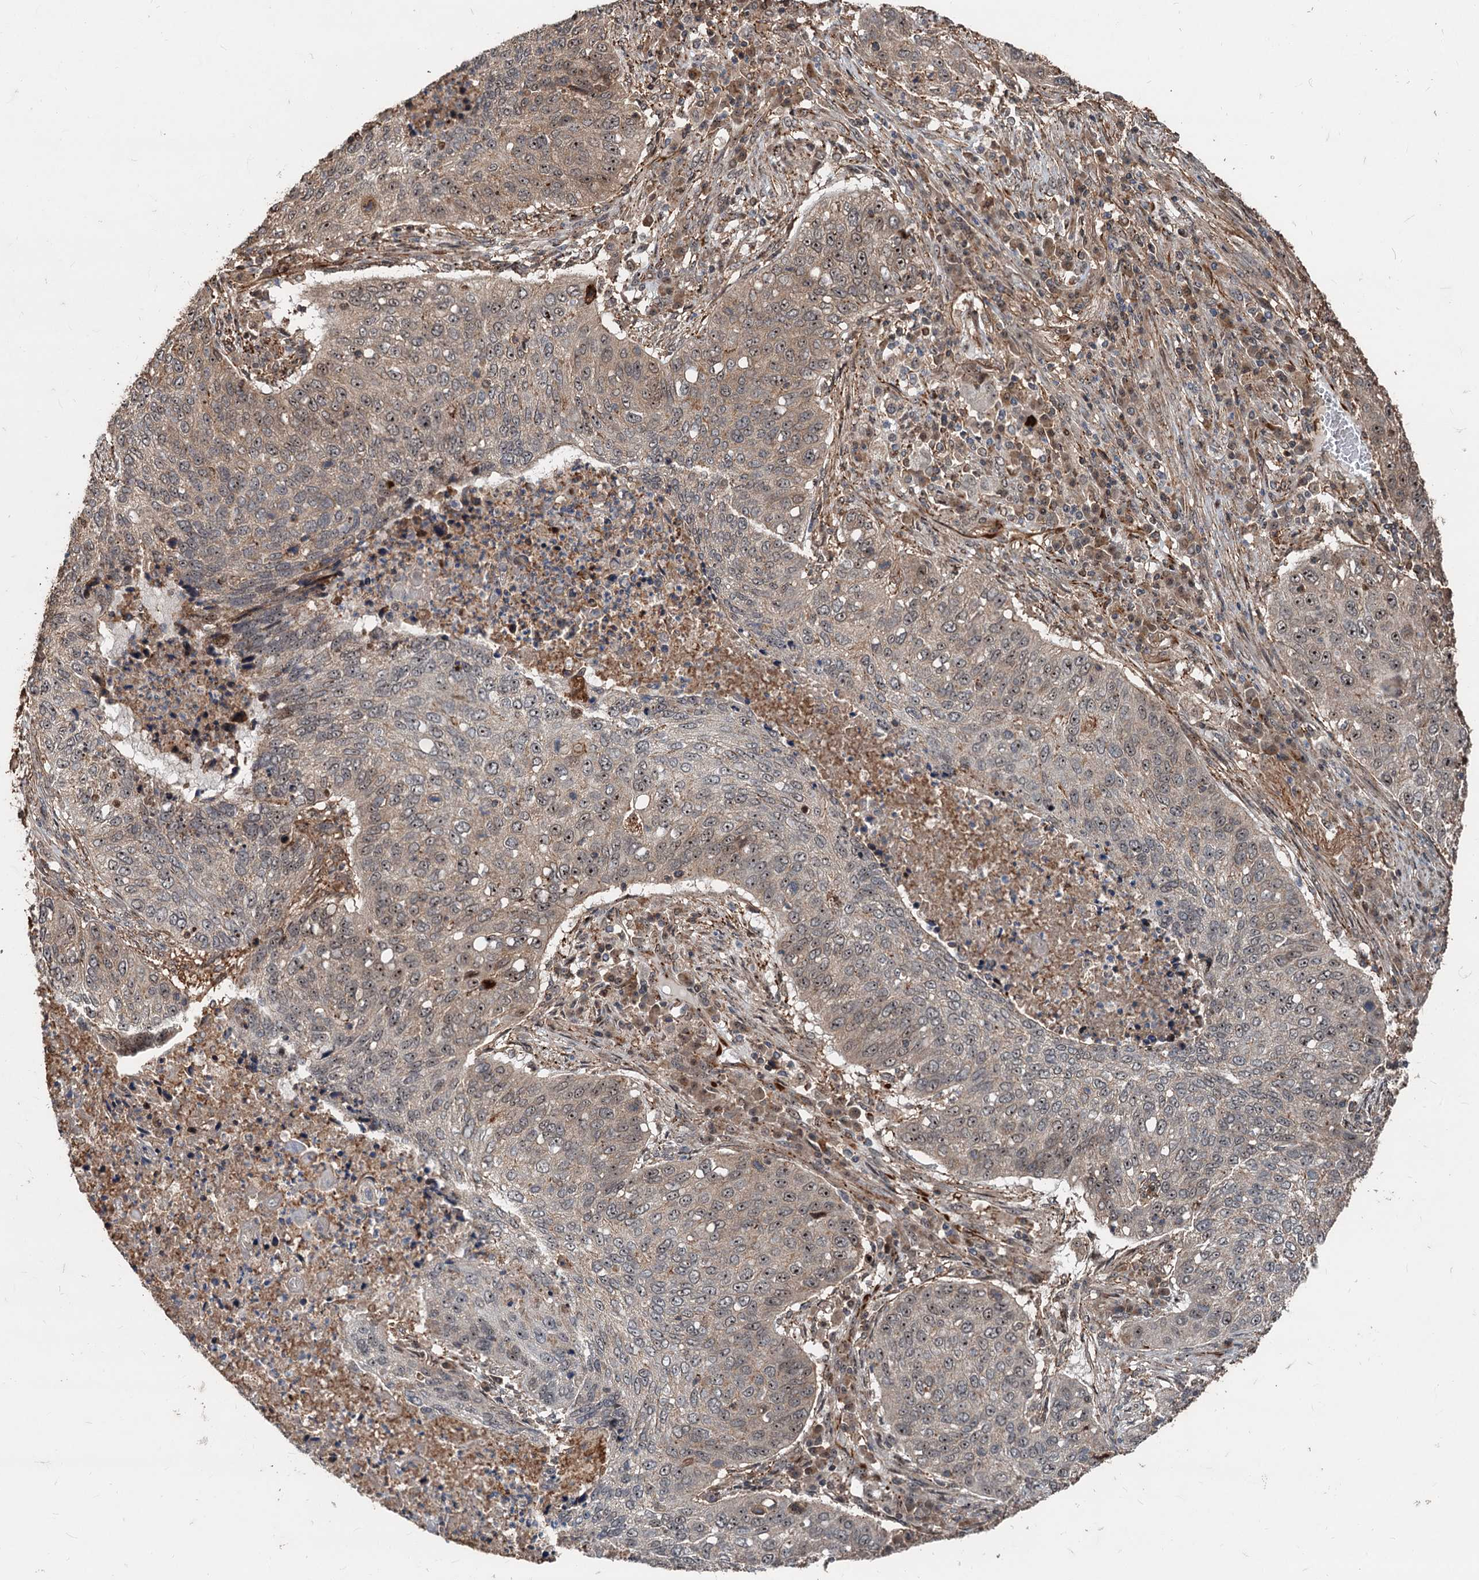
{"staining": {"intensity": "weak", "quantity": "25%-75%", "location": "nuclear"}, "tissue": "lung cancer", "cell_type": "Tumor cells", "image_type": "cancer", "snomed": [{"axis": "morphology", "description": "Squamous cell carcinoma, NOS"}, {"axis": "topography", "description": "Lung"}], "caption": "IHC of human lung cancer displays low levels of weak nuclear staining in about 25%-75% of tumor cells. (DAB IHC with brightfield microscopy, high magnification).", "gene": "TMA16", "patient": {"sex": "female", "age": 63}}